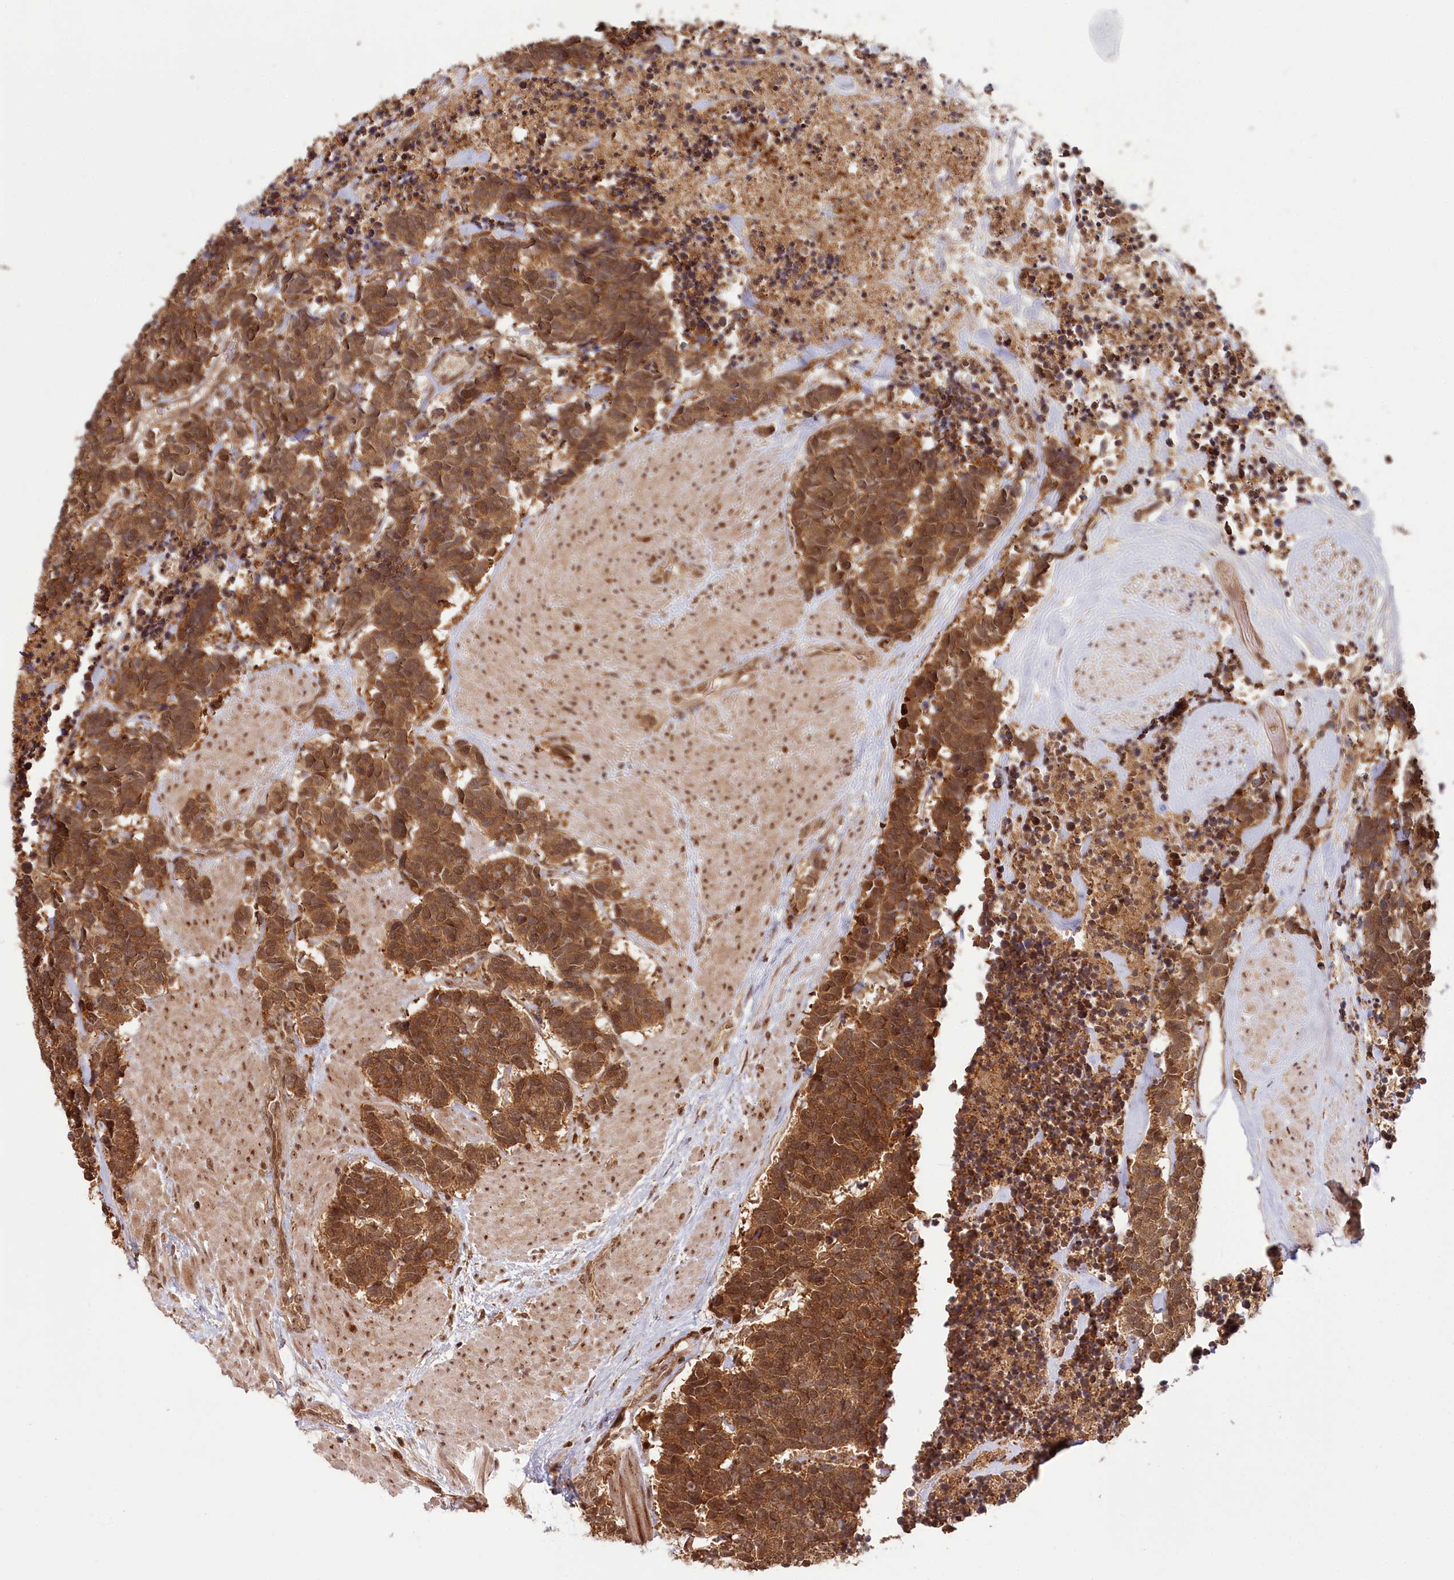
{"staining": {"intensity": "strong", "quantity": ">75%", "location": "cytoplasmic/membranous,nuclear"}, "tissue": "carcinoid", "cell_type": "Tumor cells", "image_type": "cancer", "snomed": [{"axis": "morphology", "description": "Carcinoma, NOS"}, {"axis": "morphology", "description": "Carcinoid, malignant, NOS"}, {"axis": "topography", "description": "Urinary bladder"}], "caption": "Carcinoid was stained to show a protein in brown. There is high levels of strong cytoplasmic/membranous and nuclear expression in approximately >75% of tumor cells.", "gene": "WAPL", "patient": {"sex": "male", "age": 57}}